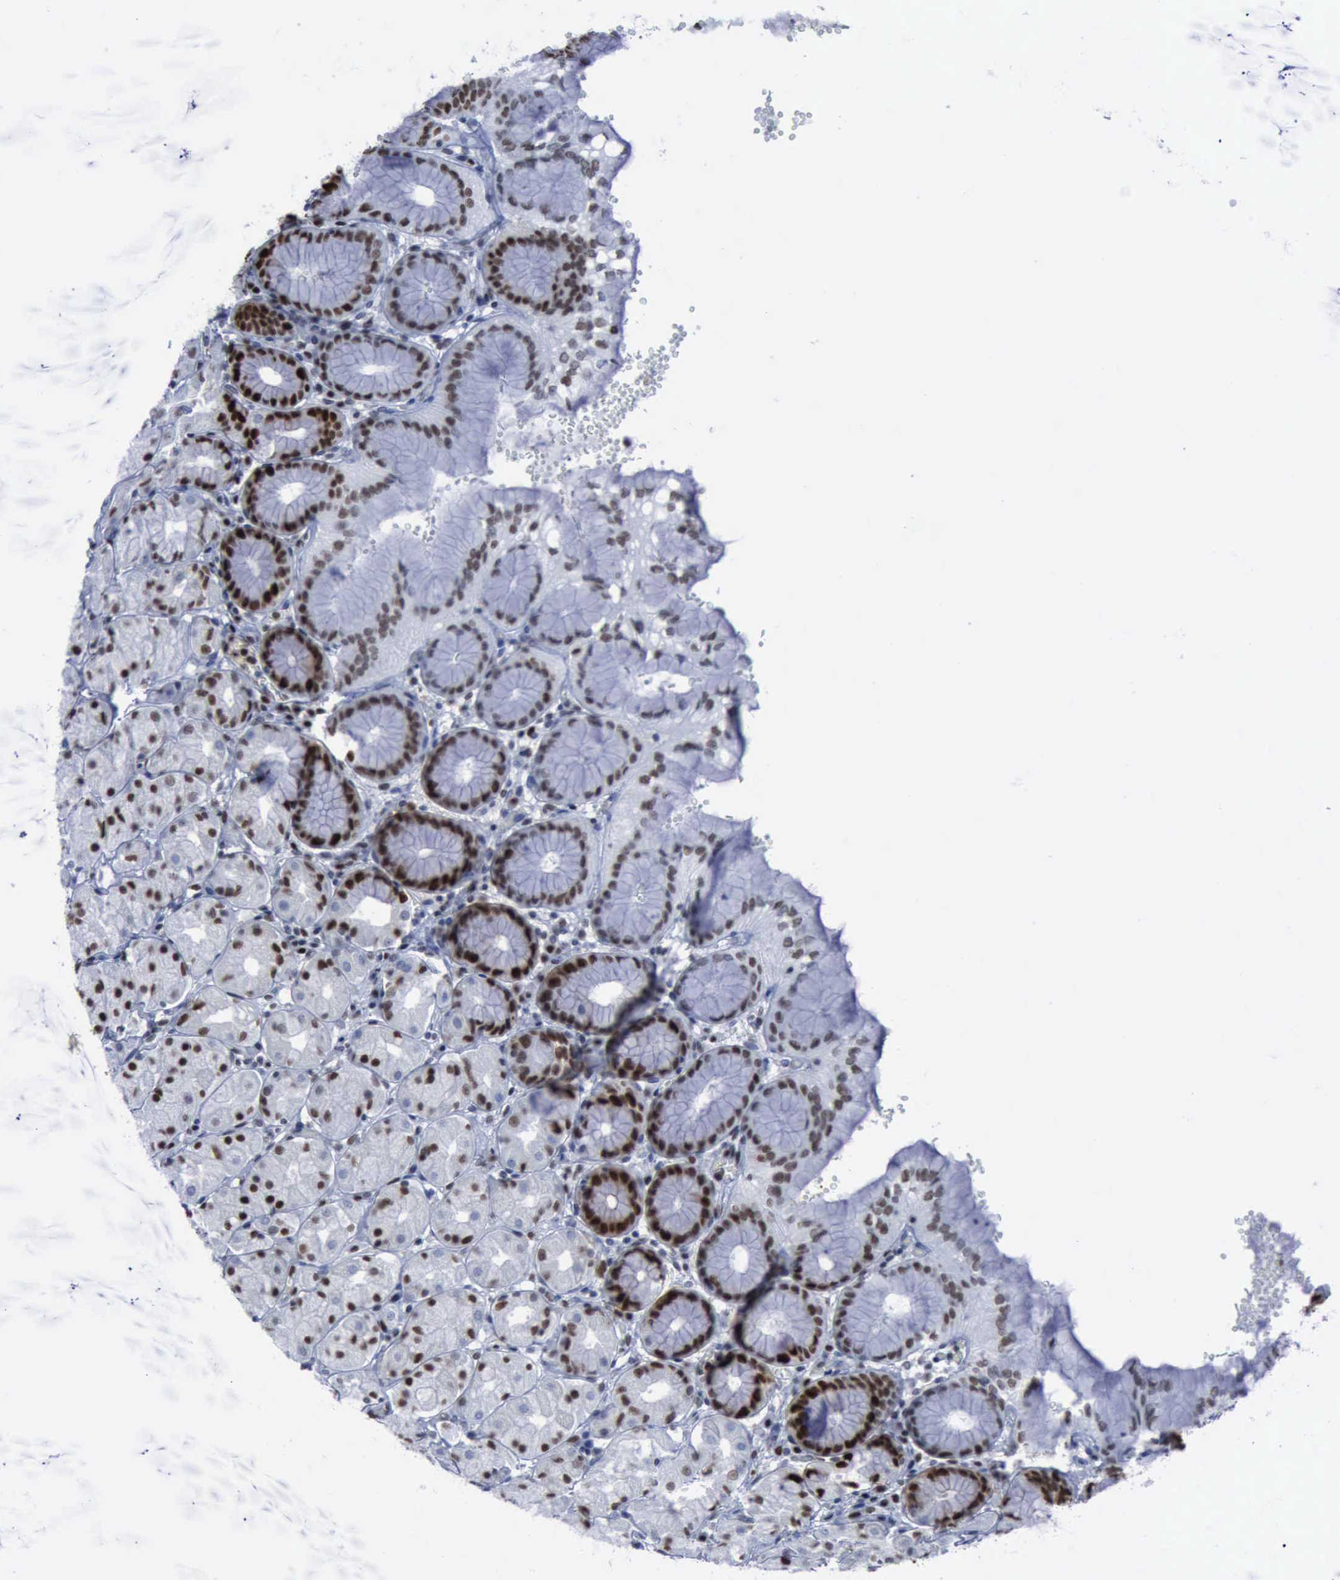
{"staining": {"intensity": "strong", "quantity": "25%-75%", "location": "nuclear"}, "tissue": "stomach", "cell_type": "Glandular cells", "image_type": "normal", "snomed": [{"axis": "morphology", "description": "Normal tissue, NOS"}, {"axis": "topography", "description": "Stomach, upper"}, {"axis": "topography", "description": "Stomach"}], "caption": "Protein positivity by immunohistochemistry (IHC) shows strong nuclear positivity in about 25%-75% of glandular cells in normal stomach.", "gene": "PCNA", "patient": {"sex": "male", "age": 76}}